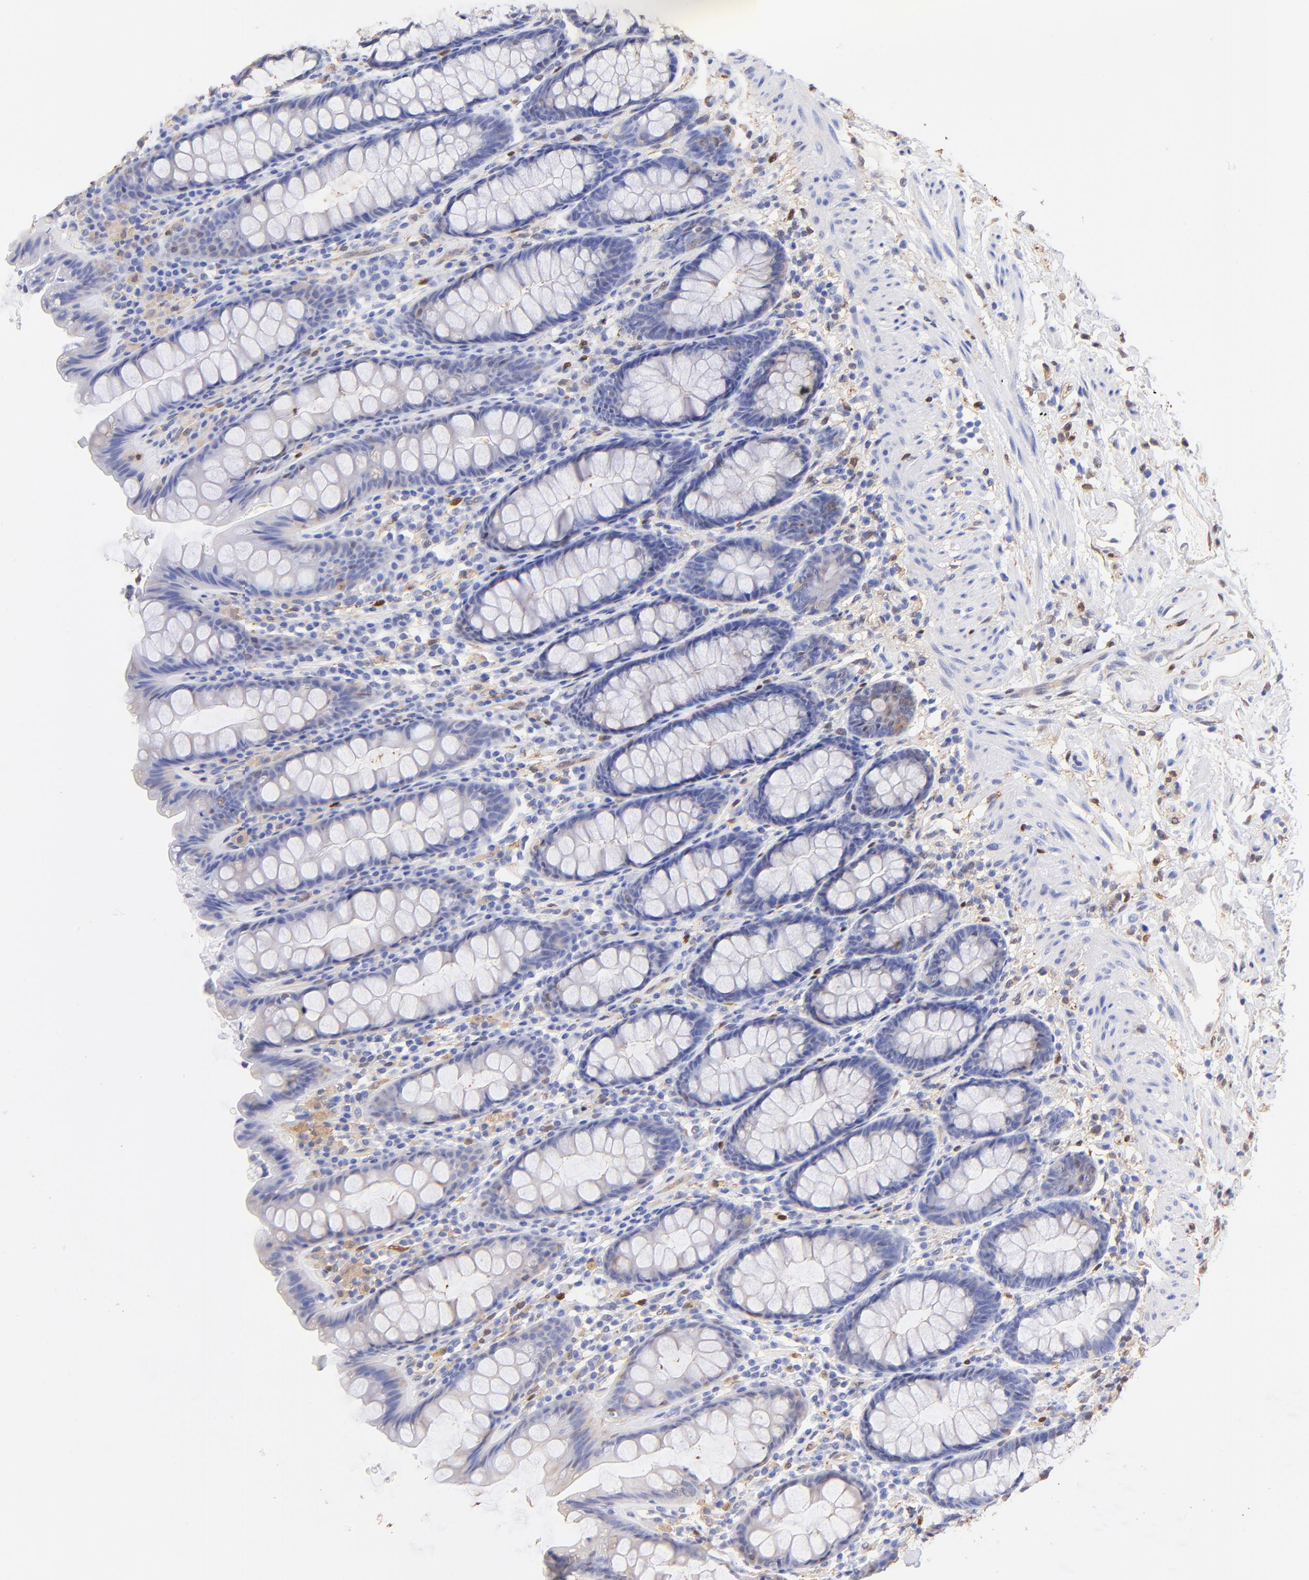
{"staining": {"intensity": "weak", "quantity": "<25%", "location": "nuclear"}, "tissue": "rectum", "cell_type": "Glandular cells", "image_type": "normal", "snomed": [{"axis": "morphology", "description": "Normal tissue, NOS"}, {"axis": "topography", "description": "Rectum"}], "caption": "Photomicrograph shows no significant protein staining in glandular cells of unremarkable rectum. Brightfield microscopy of immunohistochemistry (IHC) stained with DAB (brown) and hematoxylin (blue), captured at high magnification.", "gene": "ALDH1A1", "patient": {"sex": "male", "age": 92}}